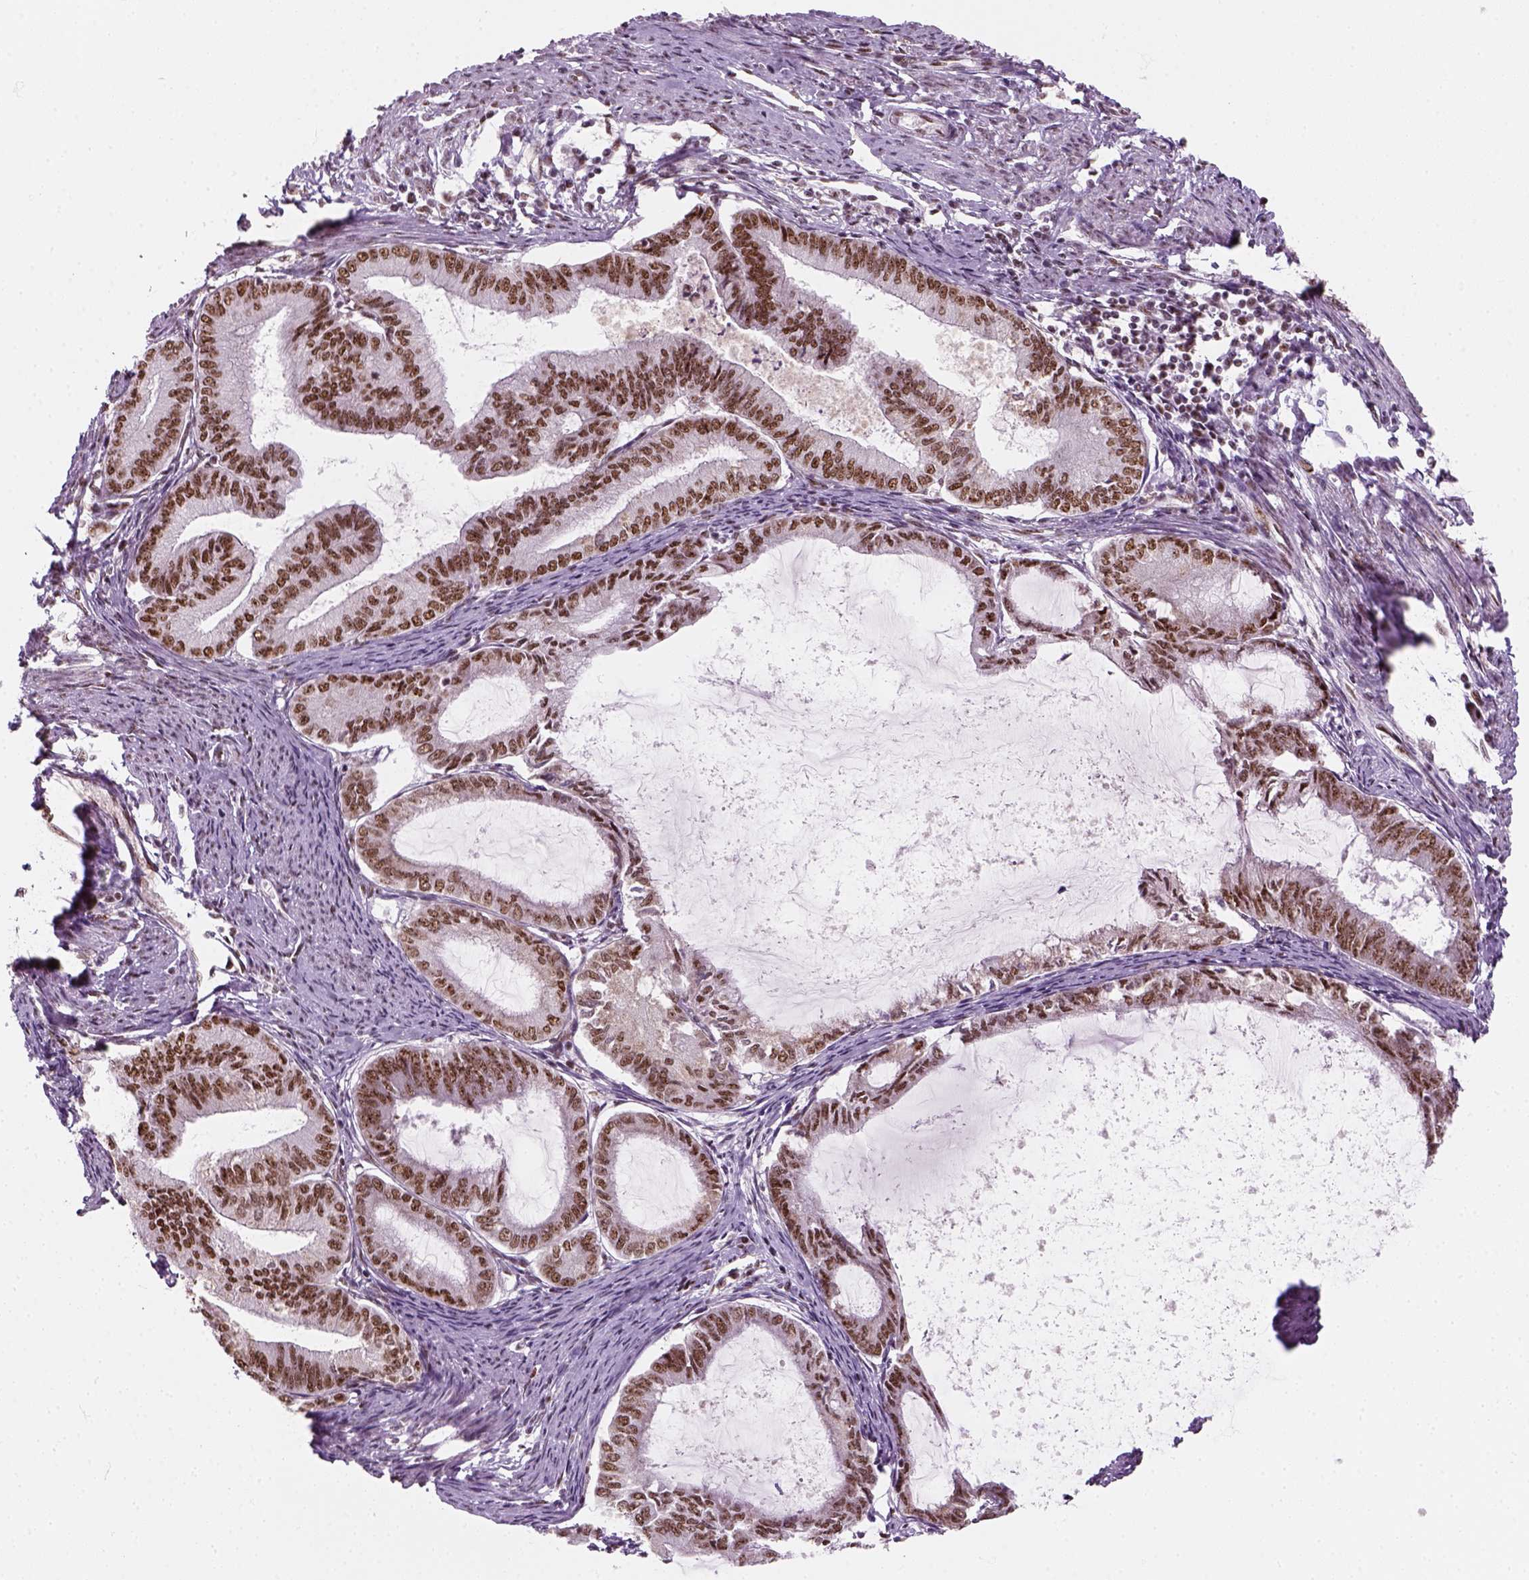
{"staining": {"intensity": "moderate", "quantity": ">75%", "location": "nuclear"}, "tissue": "endometrial cancer", "cell_type": "Tumor cells", "image_type": "cancer", "snomed": [{"axis": "morphology", "description": "Adenocarcinoma, NOS"}, {"axis": "topography", "description": "Endometrium"}], "caption": "Protein expression analysis of human adenocarcinoma (endometrial) reveals moderate nuclear expression in approximately >75% of tumor cells. Nuclei are stained in blue.", "gene": "GTF2F1", "patient": {"sex": "female", "age": 86}}